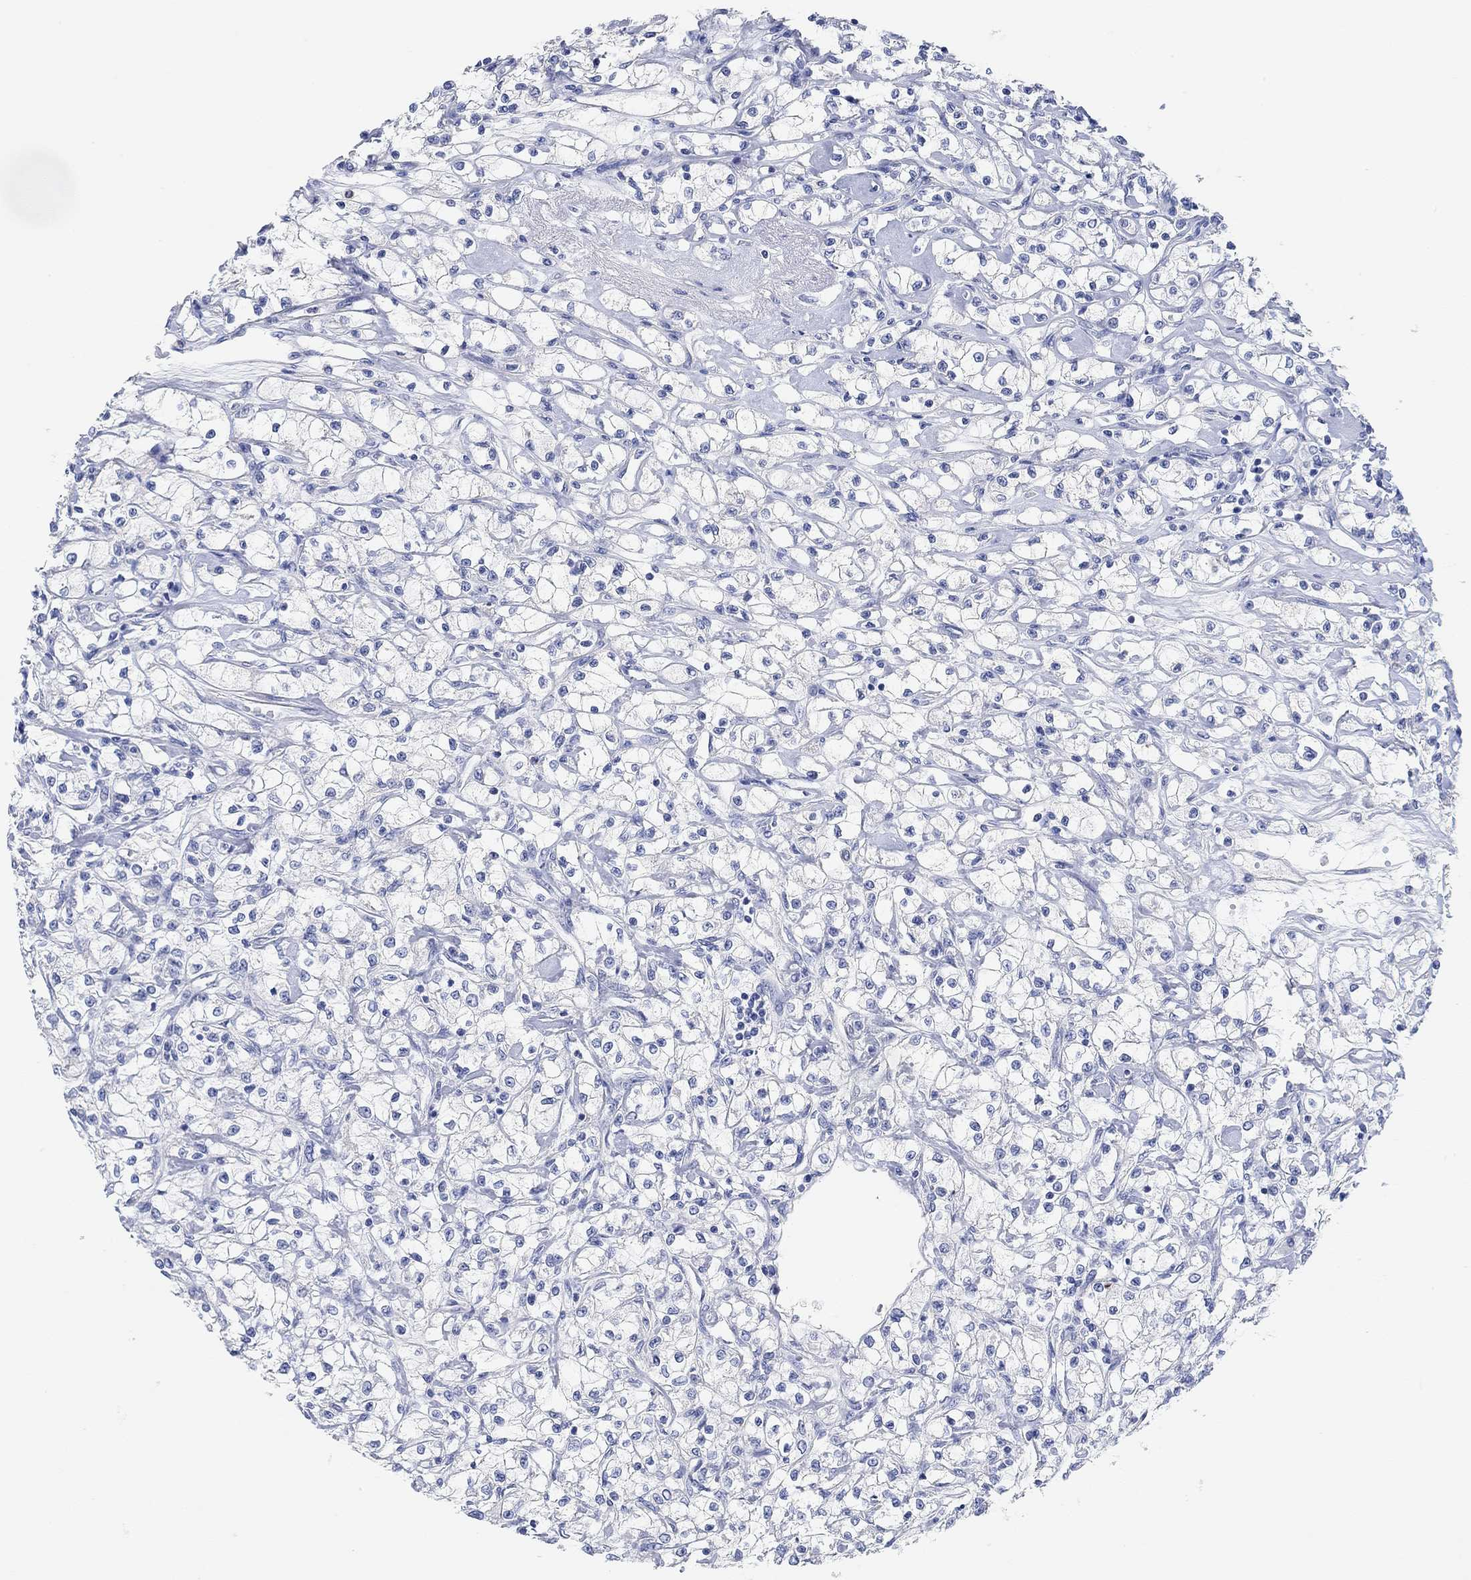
{"staining": {"intensity": "negative", "quantity": "none", "location": "none"}, "tissue": "renal cancer", "cell_type": "Tumor cells", "image_type": "cancer", "snomed": [{"axis": "morphology", "description": "Adenocarcinoma, NOS"}, {"axis": "topography", "description": "Kidney"}], "caption": "Immunohistochemical staining of human adenocarcinoma (renal) reveals no significant positivity in tumor cells.", "gene": "VAT1L", "patient": {"sex": "female", "age": 59}}